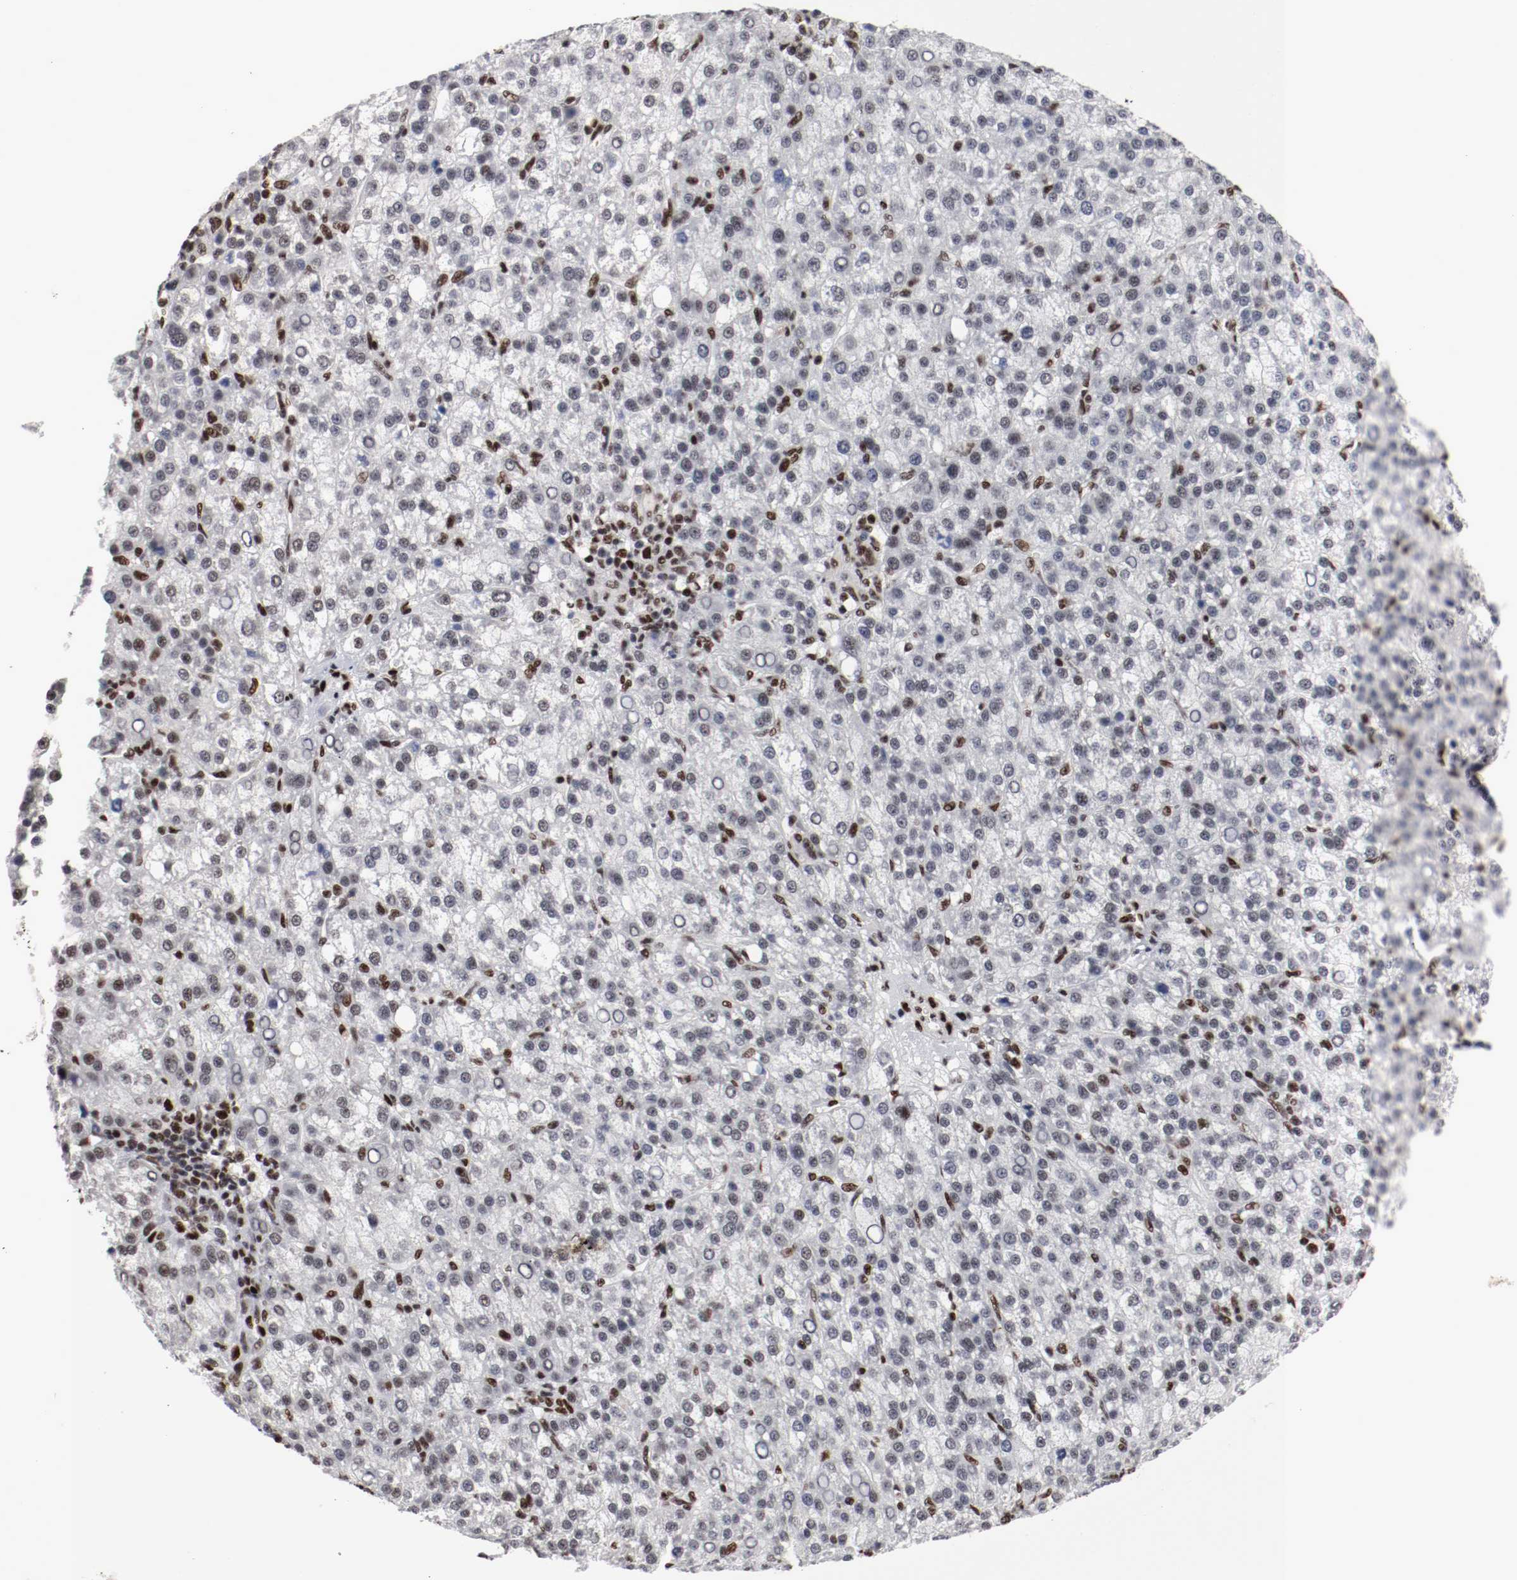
{"staining": {"intensity": "strong", "quantity": "<25%", "location": "nuclear"}, "tissue": "liver cancer", "cell_type": "Tumor cells", "image_type": "cancer", "snomed": [{"axis": "morphology", "description": "Carcinoma, Hepatocellular, NOS"}, {"axis": "topography", "description": "Liver"}], "caption": "Hepatocellular carcinoma (liver) tissue exhibits strong nuclear positivity in about <25% of tumor cells, visualized by immunohistochemistry.", "gene": "MEF2D", "patient": {"sex": "female", "age": 58}}